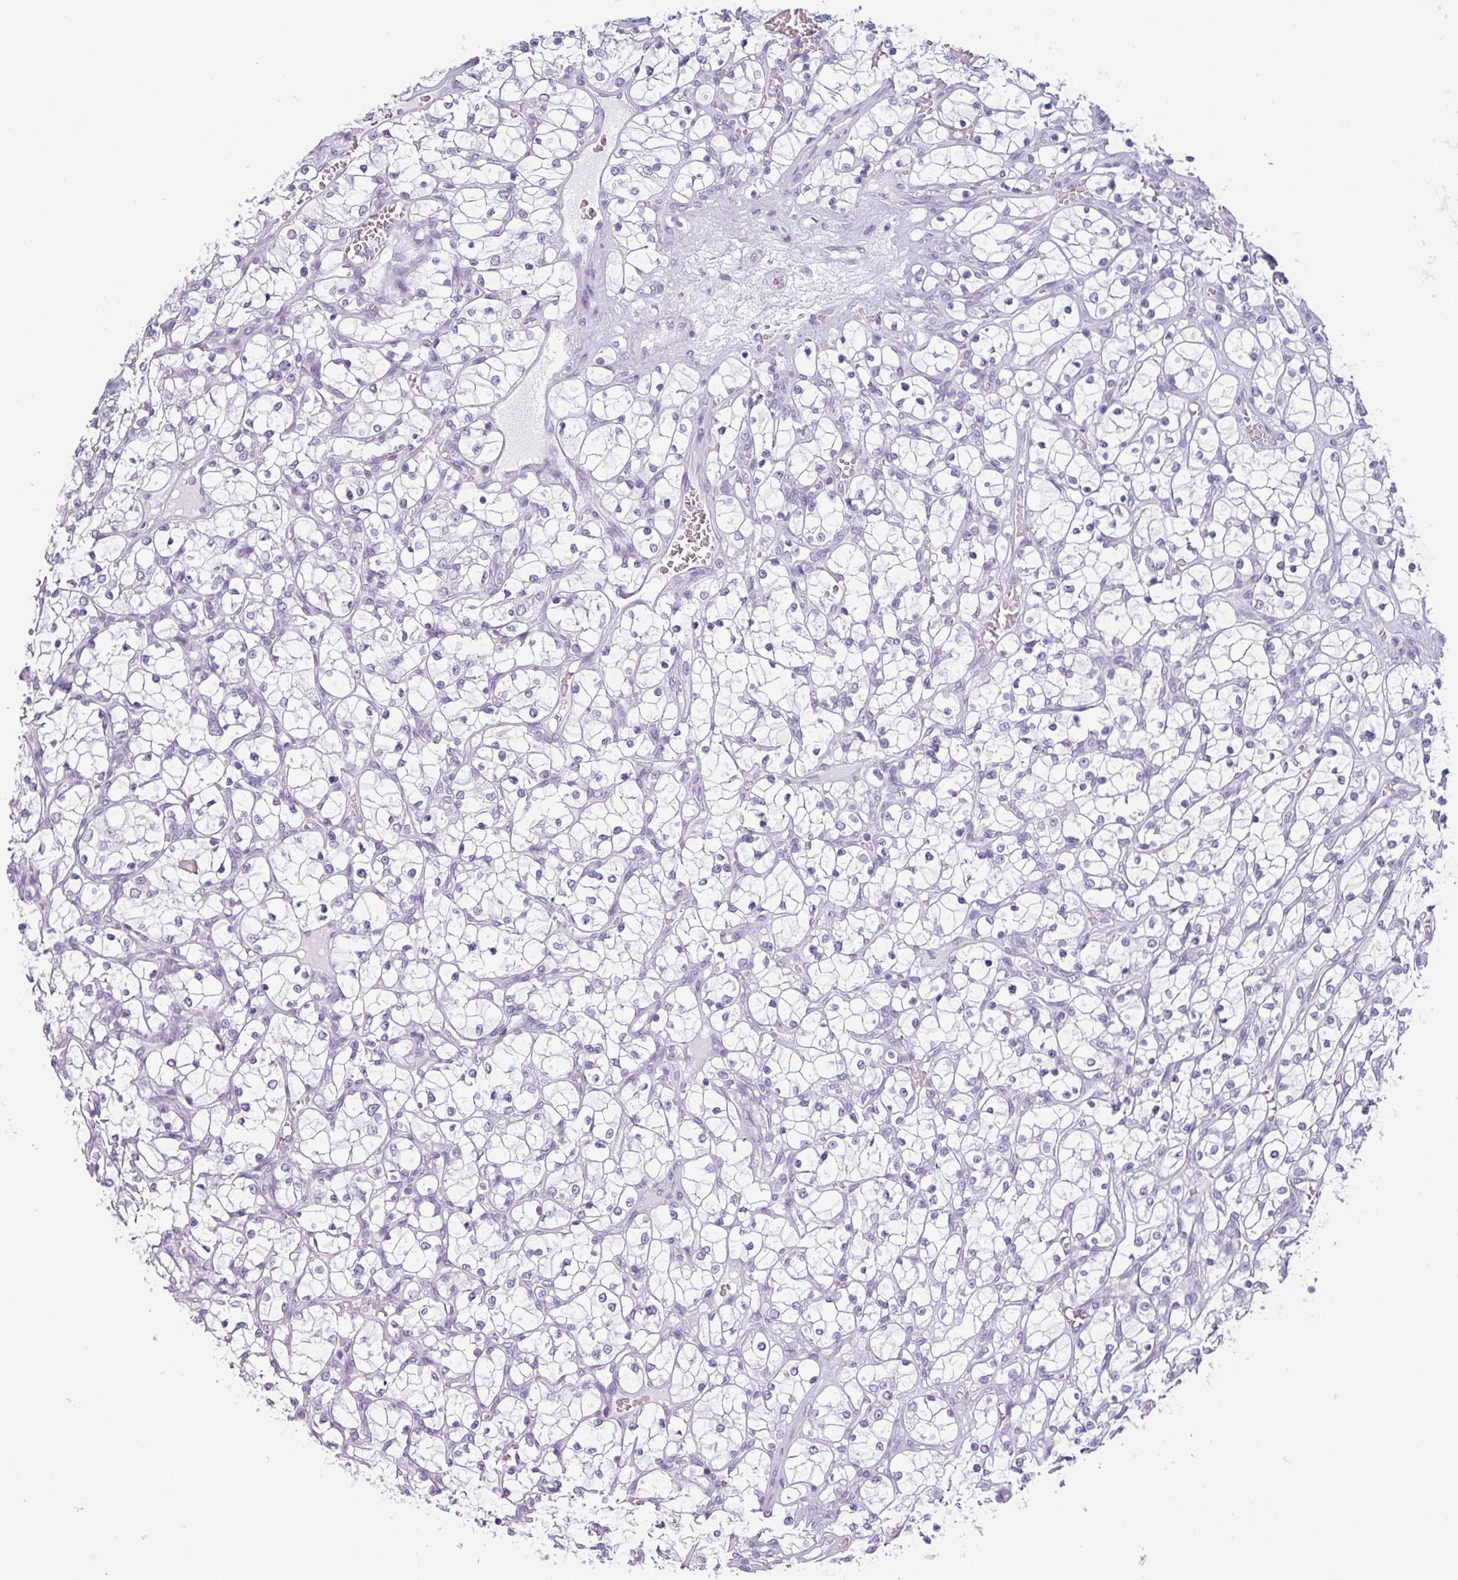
{"staining": {"intensity": "negative", "quantity": "none", "location": "none"}, "tissue": "renal cancer", "cell_type": "Tumor cells", "image_type": "cancer", "snomed": [{"axis": "morphology", "description": "Adenocarcinoma, NOS"}, {"axis": "topography", "description": "Kidney"}], "caption": "Tumor cells show no significant protein expression in adenocarcinoma (renal).", "gene": "SLC26A9", "patient": {"sex": "female", "age": 69}}